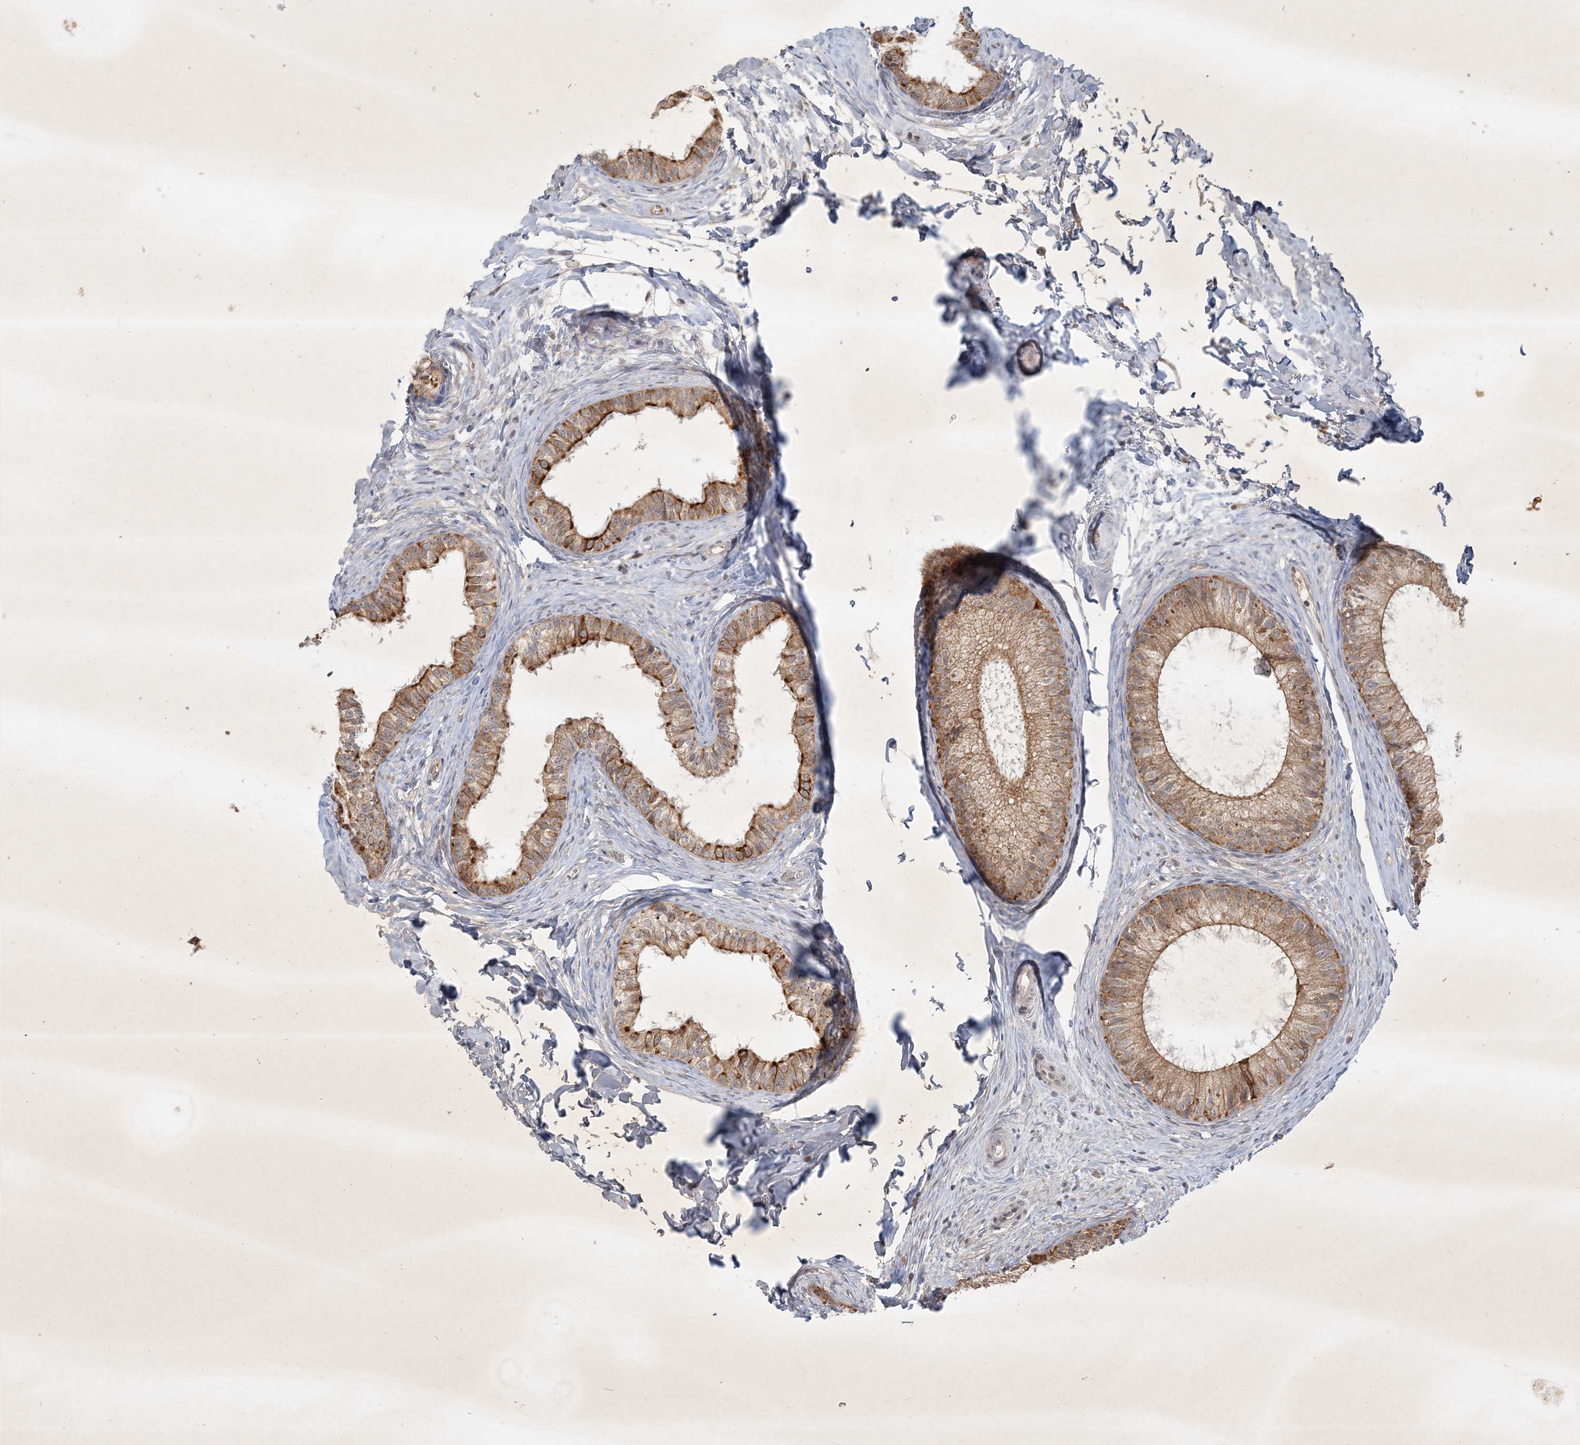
{"staining": {"intensity": "moderate", "quantity": ">75%", "location": "cytoplasmic/membranous"}, "tissue": "epididymis", "cell_type": "Glandular cells", "image_type": "normal", "snomed": [{"axis": "morphology", "description": "Normal tissue, NOS"}, {"axis": "topography", "description": "Epididymis"}], "caption": "The immunohistochemical stain shows moderate cytoplasmic/membranous expression in glandular cells of normal epididymis. (brown staining indicates protein expression, while blue staining denotes nuclei).", "gene": "BOD1L2", "patient": {"sex": "male", "age": 34}}